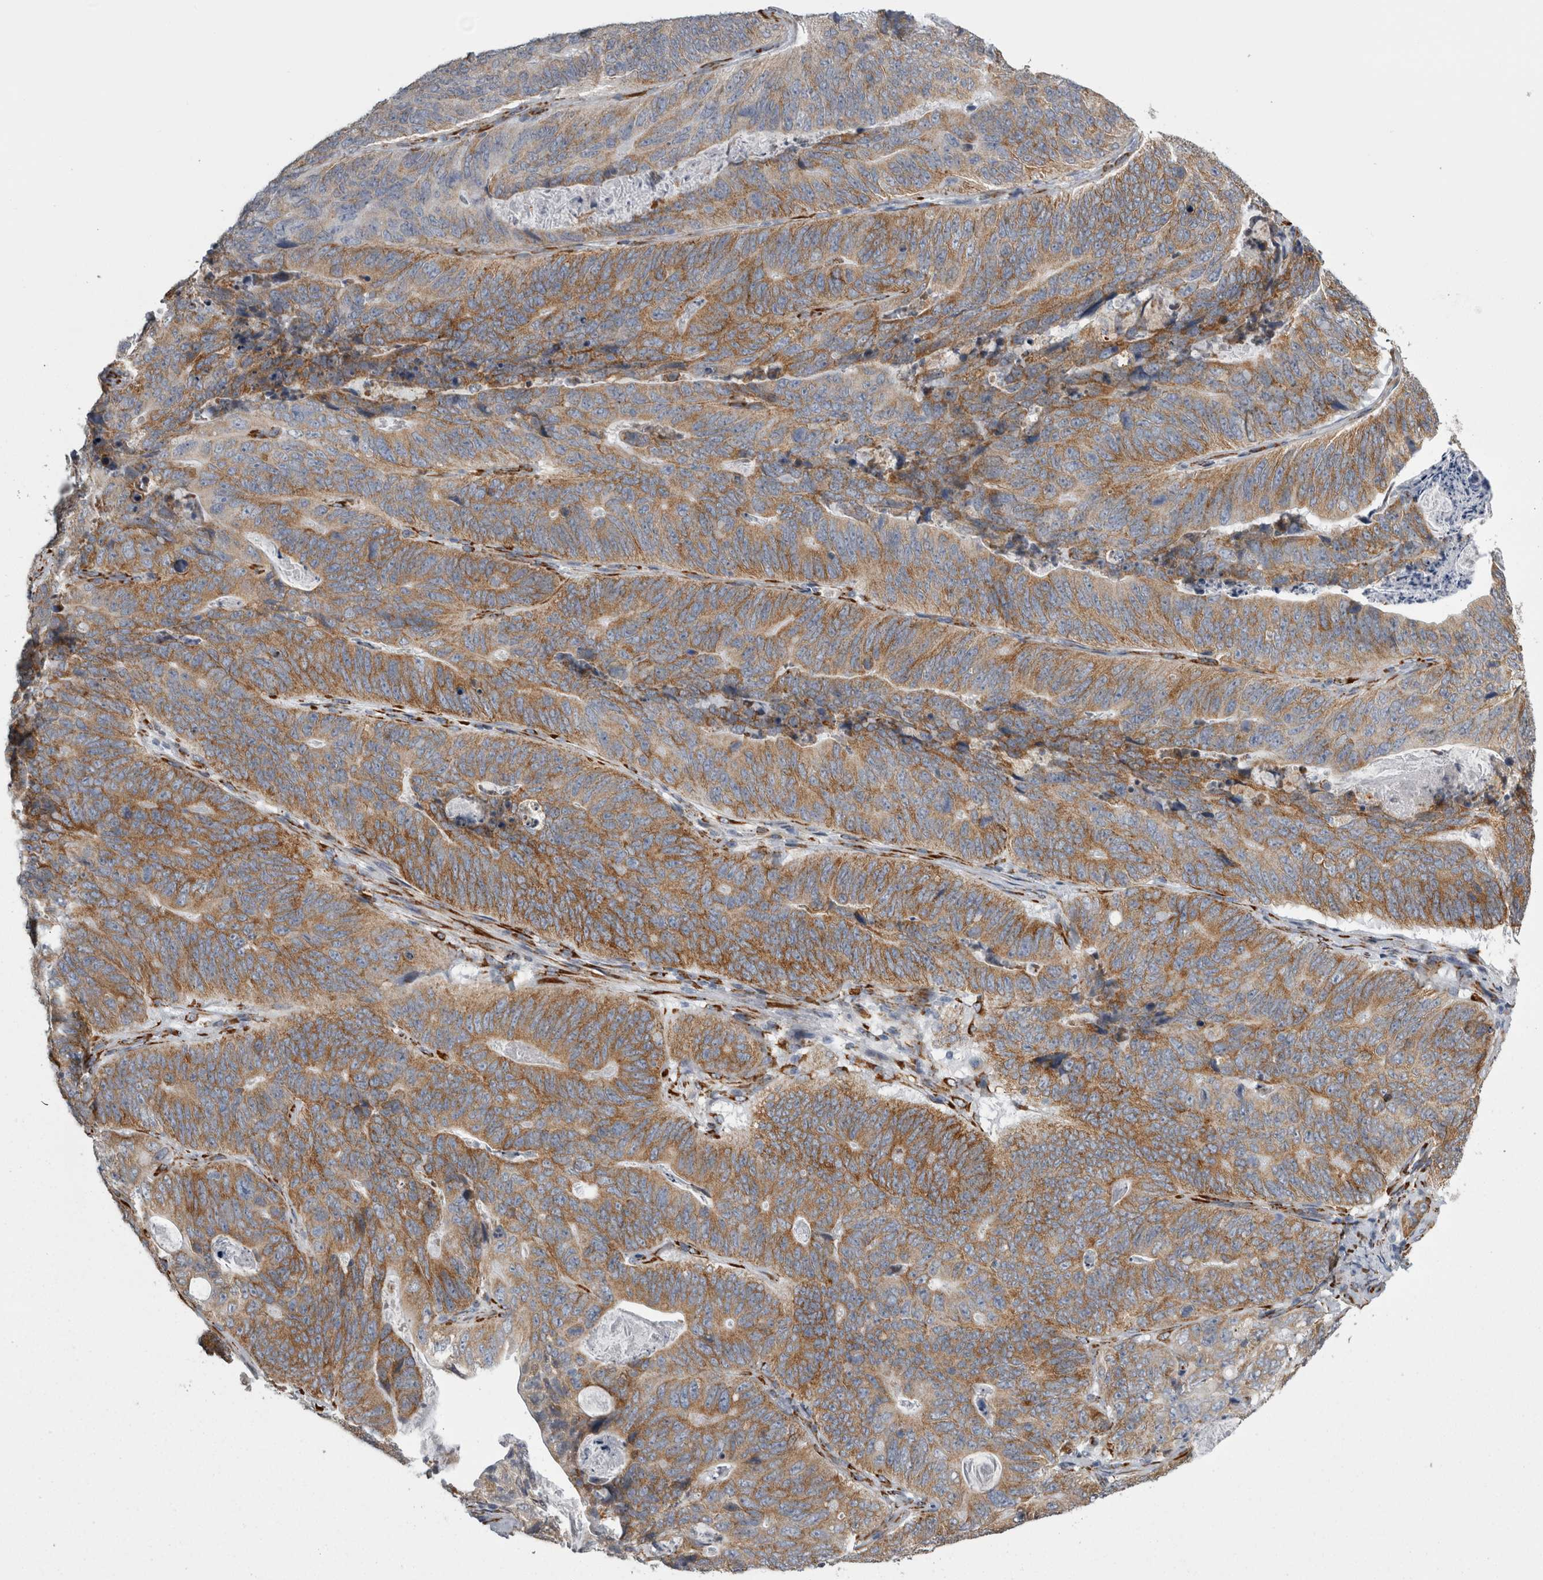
{"staining": {"intensity": "moderate", "quantity": ">75%", "location": "cytoplasmic/membranous"}, "tissue": "stomach cancer", "cell_type": "Tumor cells", "image_type": "cancer", "snomed": [{"axis": "morphology", "description": "Normal tissue, NOS"}, {"axis": "morphology", "description": "Adenocarcinoma, NOS"}, {"axis": "topography", "description": "Stomach"}], "caption": "Stomach cancer (adenocarcinoma) stained with DAB IHC shows medium levels of moderate cytoplasmic/membranous staining in about >75% of tumor cells.", "gene": "FHIP2B", "patient": {"sex": "female", "age": 89}}